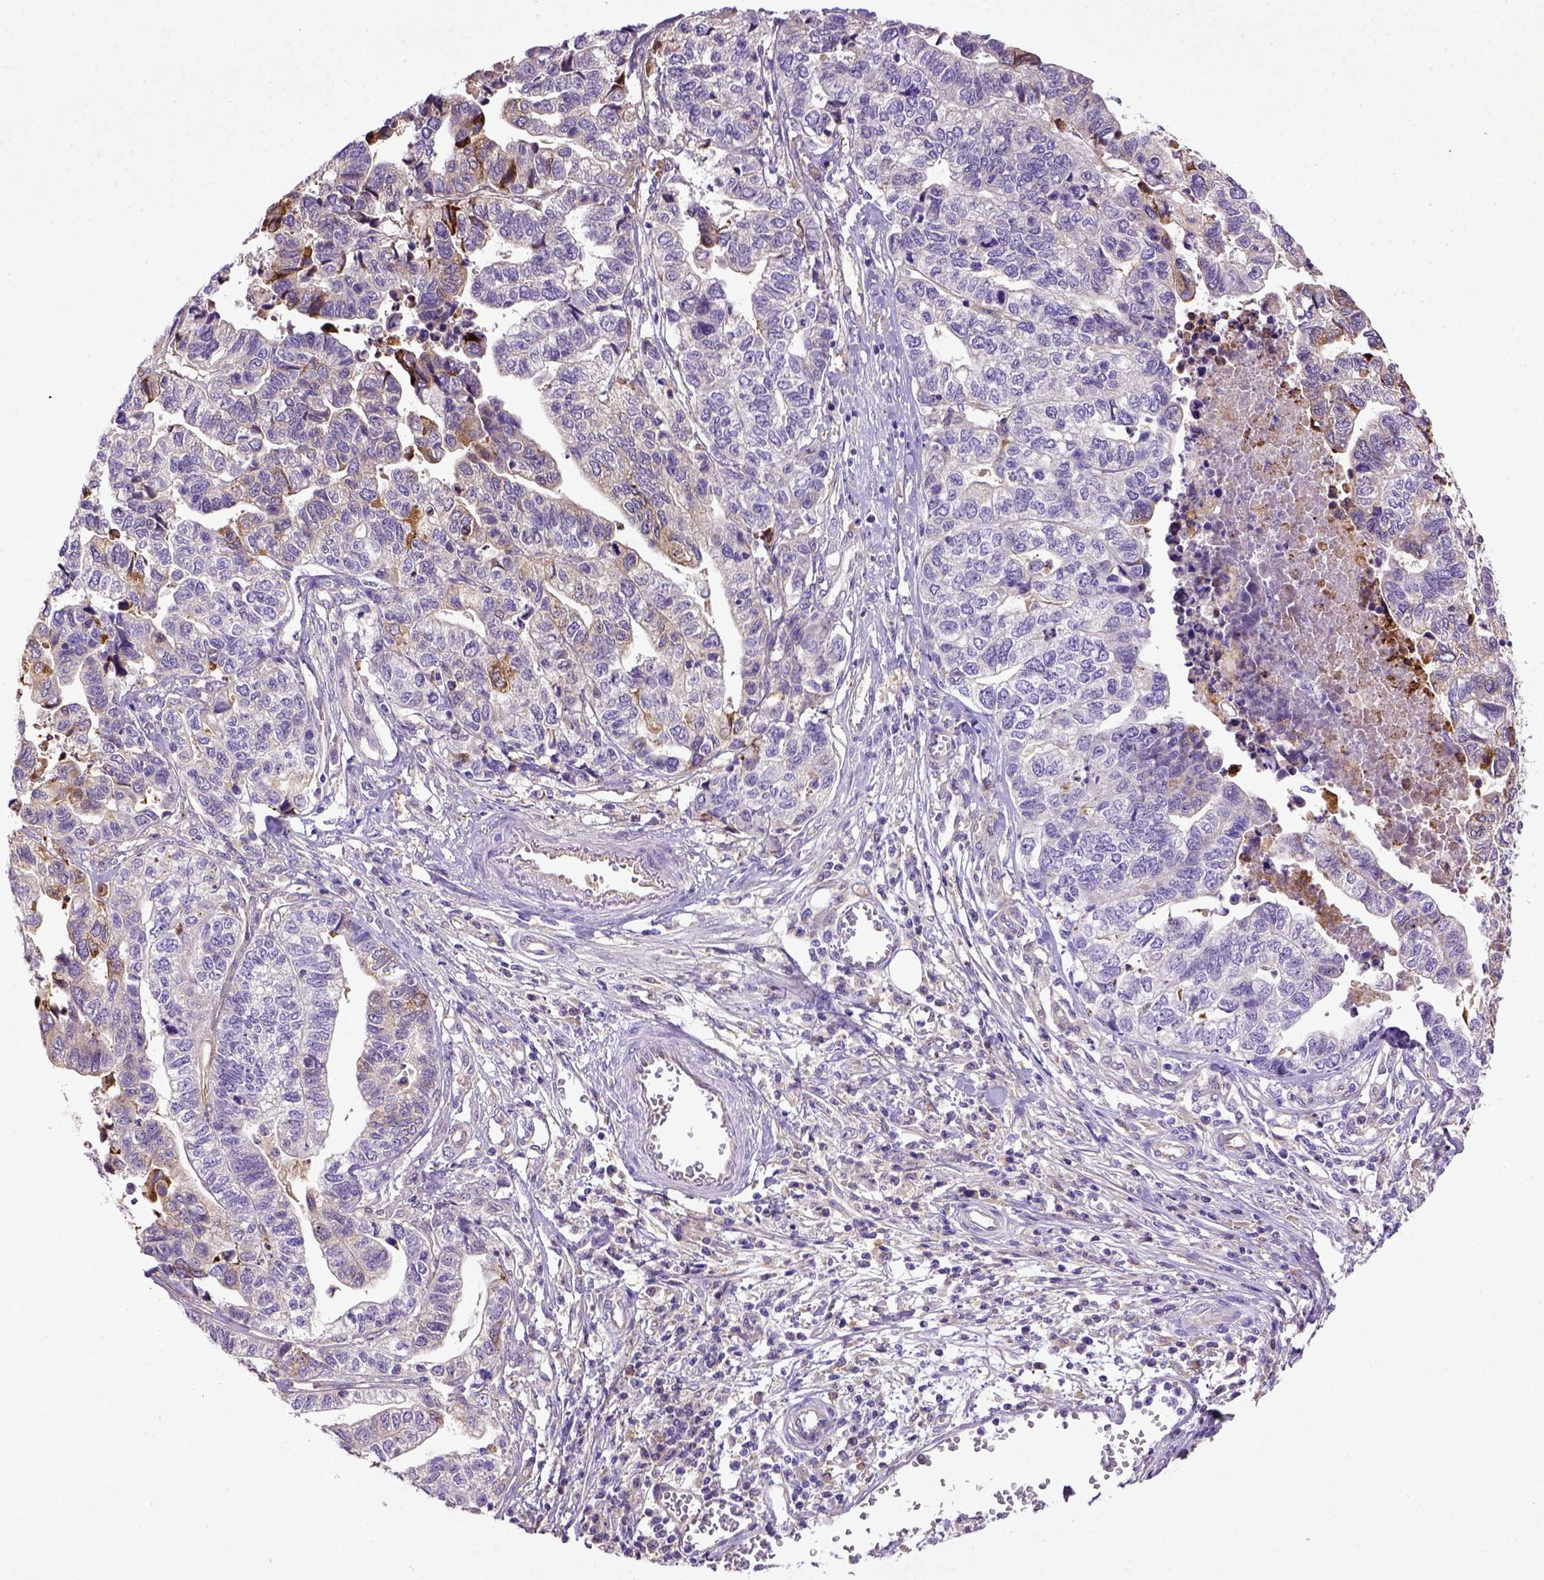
{"staining": {"intensity": "negative", "quantity": "none", "location": "none"}, "tissue": "stomach cancer", "cell_type": "Tumor cells", "image_type": "cancer", "snomed": [{"axis": "morphology", "description": "Adenocarcinoma, NOS"}, {"axis": "topography", "description": "Stomach, upper"}], "caption": "Immunohistochemistry (IHC) of adenocarcinoma (stomach) shows no positivity in tumor cells.", "gene": "DEPDC1B", "patient": {"sex": "female", "age": 67}}